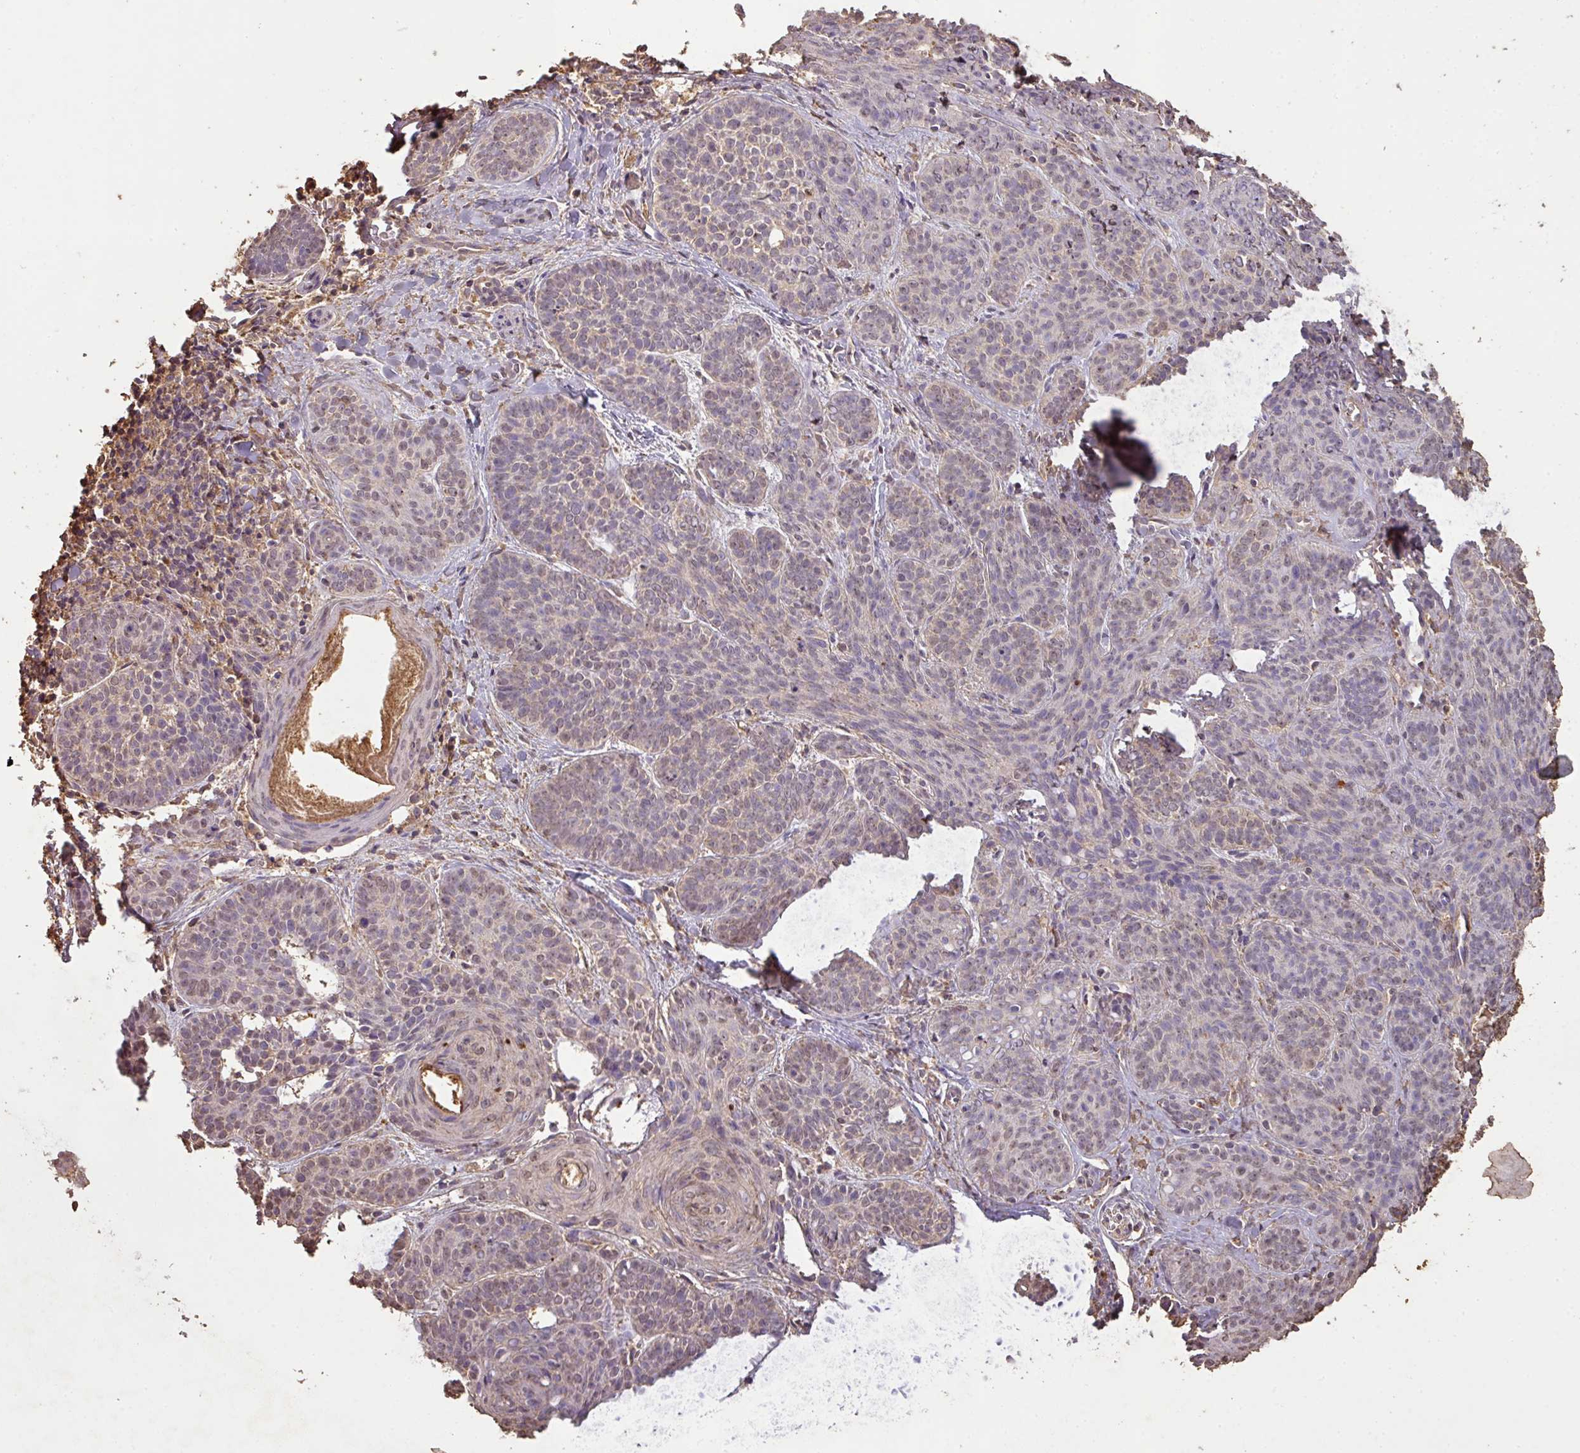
{"staining": {"intensity": "weak", "quantity": "25%-75%", "location": "nuclear"}, "tissue": "skin cancer", "cell_type": "Tumor cells", "image_type": "cancer", "snomed": [{"axis": "morphology", "description": "Basal cell carcinoma"}, {"axis": "topography", "description": "Skin"}], "caption": "Weak nuclear positivity for a protein is seen in about 25%-75% of tumor cells of skin basal cell carcinoma using immunohistochemistry.", "gene": "ATAT1", "patient": {"sex": "male", "age": 85}}